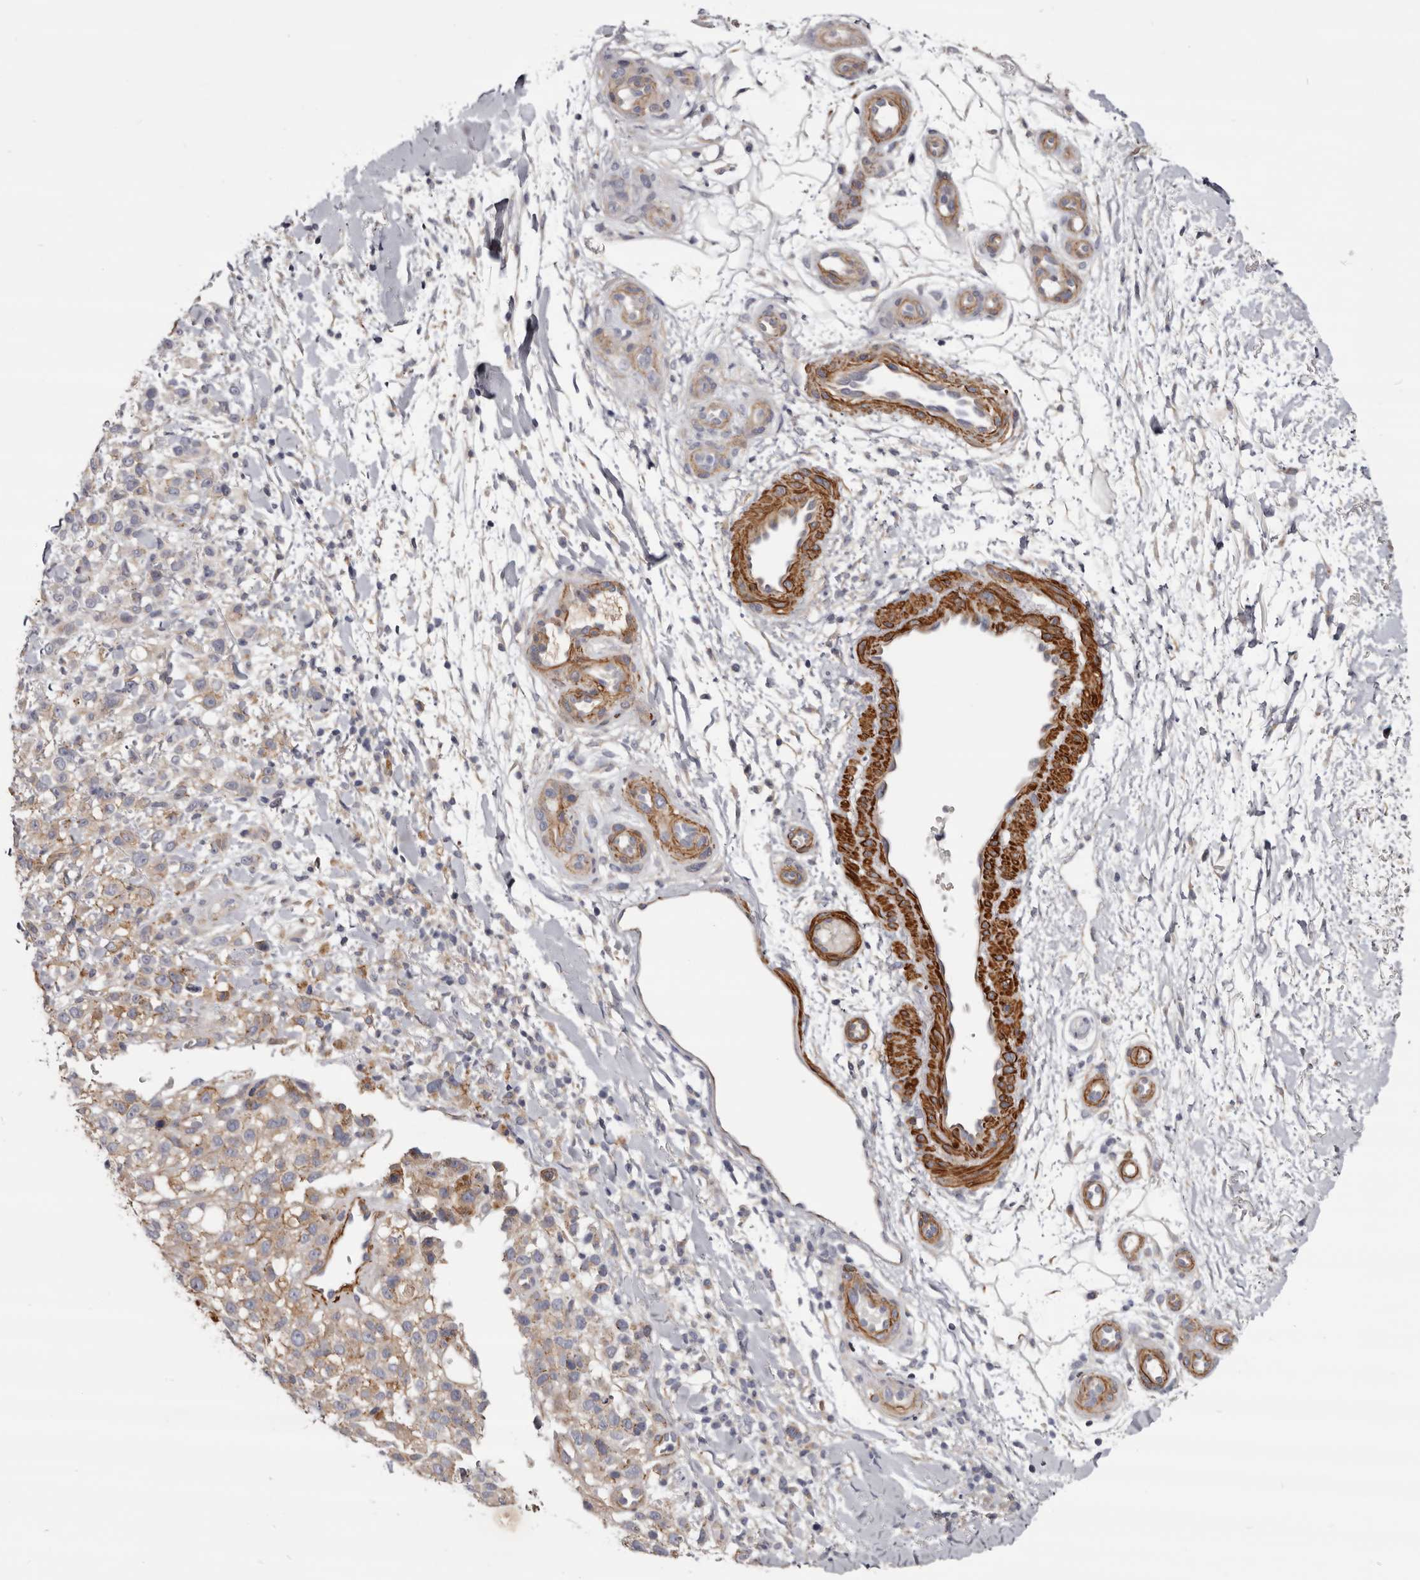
{"staining": {"intensity": "moderate", "quantity": "25%-75%", "location": "cytoplasmic/membranous"}, "tissue": "melanoma", "cell_type": "Tumor cells", "image_type": "cancer", "snomed": [{"axis": "morphology", "description": "Malignant melanoma, Metastatic site"}, {"axis": "topography", "description": "Skin"}], "caption": "Protein analysis of malignant melanoma (metastatic site) tissue demonstrates moderate cytoplasmic/membranous staining in about 25%-75% of tumor cells. (Stains: DAB in brown, nuclei in blue, Microscopy: brightfield microscopy at high magnification).", "gene": "CGN", "patient": {"sex": "female", "age": 72}}